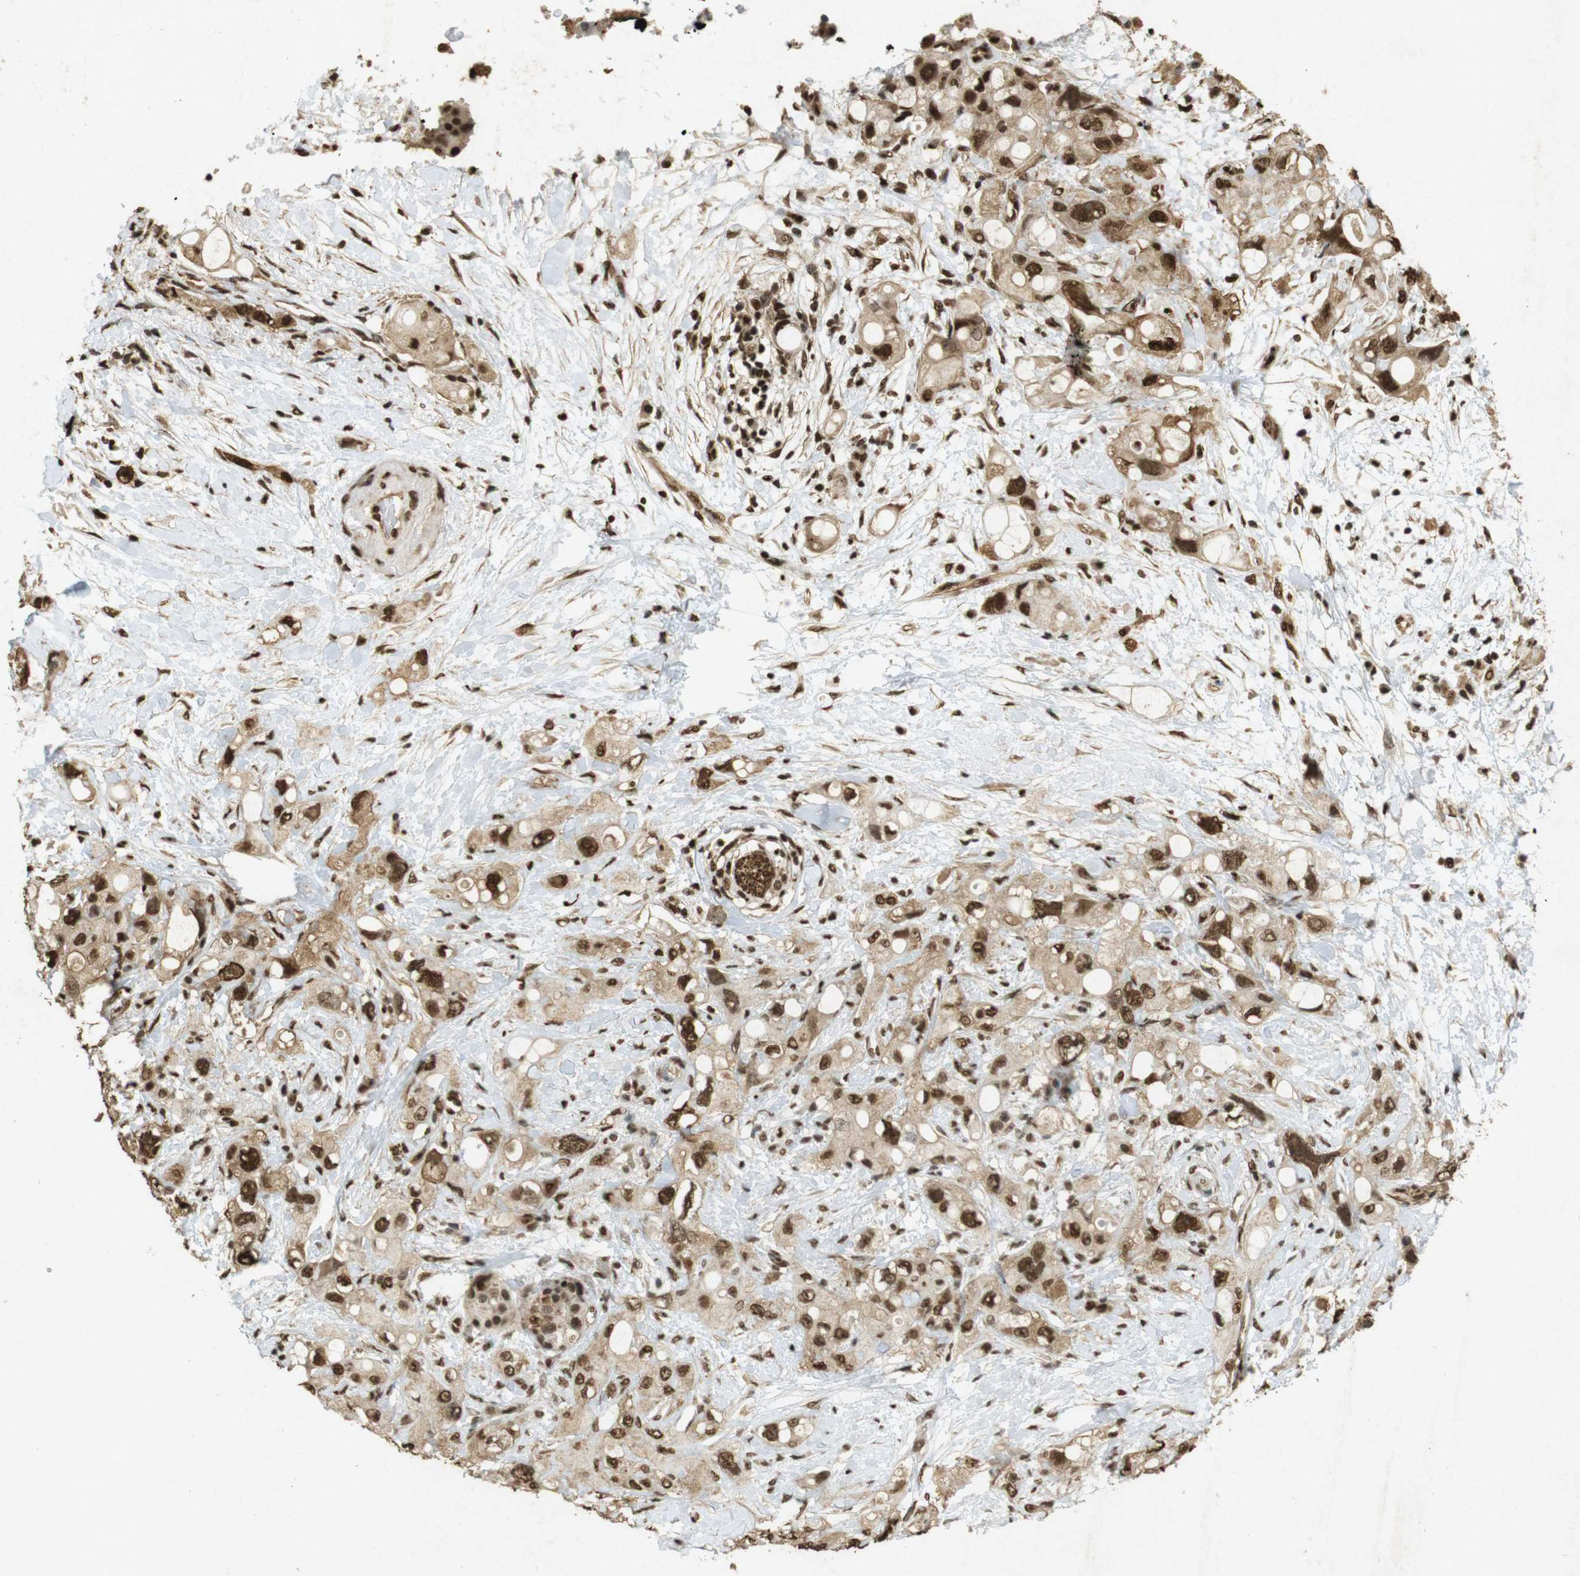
{"staining": {"intensity": "strong", "quantity": ">75%", "location": "cytoplasmic/membranous,nuclear"}, "tissue": "pancreatic cancer", "cell_type": "Tumor cells", "image_type": "cancer", "snomed": [{"axis": "morphology", "description": "Adenocarcinoma, NOS"}, {"axis": "topography", "description": "Pancreas"}], "caption": "This image reveals immunohistochemistry staining of pancreatic adenocarcinoma, with high strong cytoplasmic/membranous and nuclear positivity in approximately >75% of tumor cells.", "gene": "GATA4", "patient": {"sex": "female", "age": 56}}